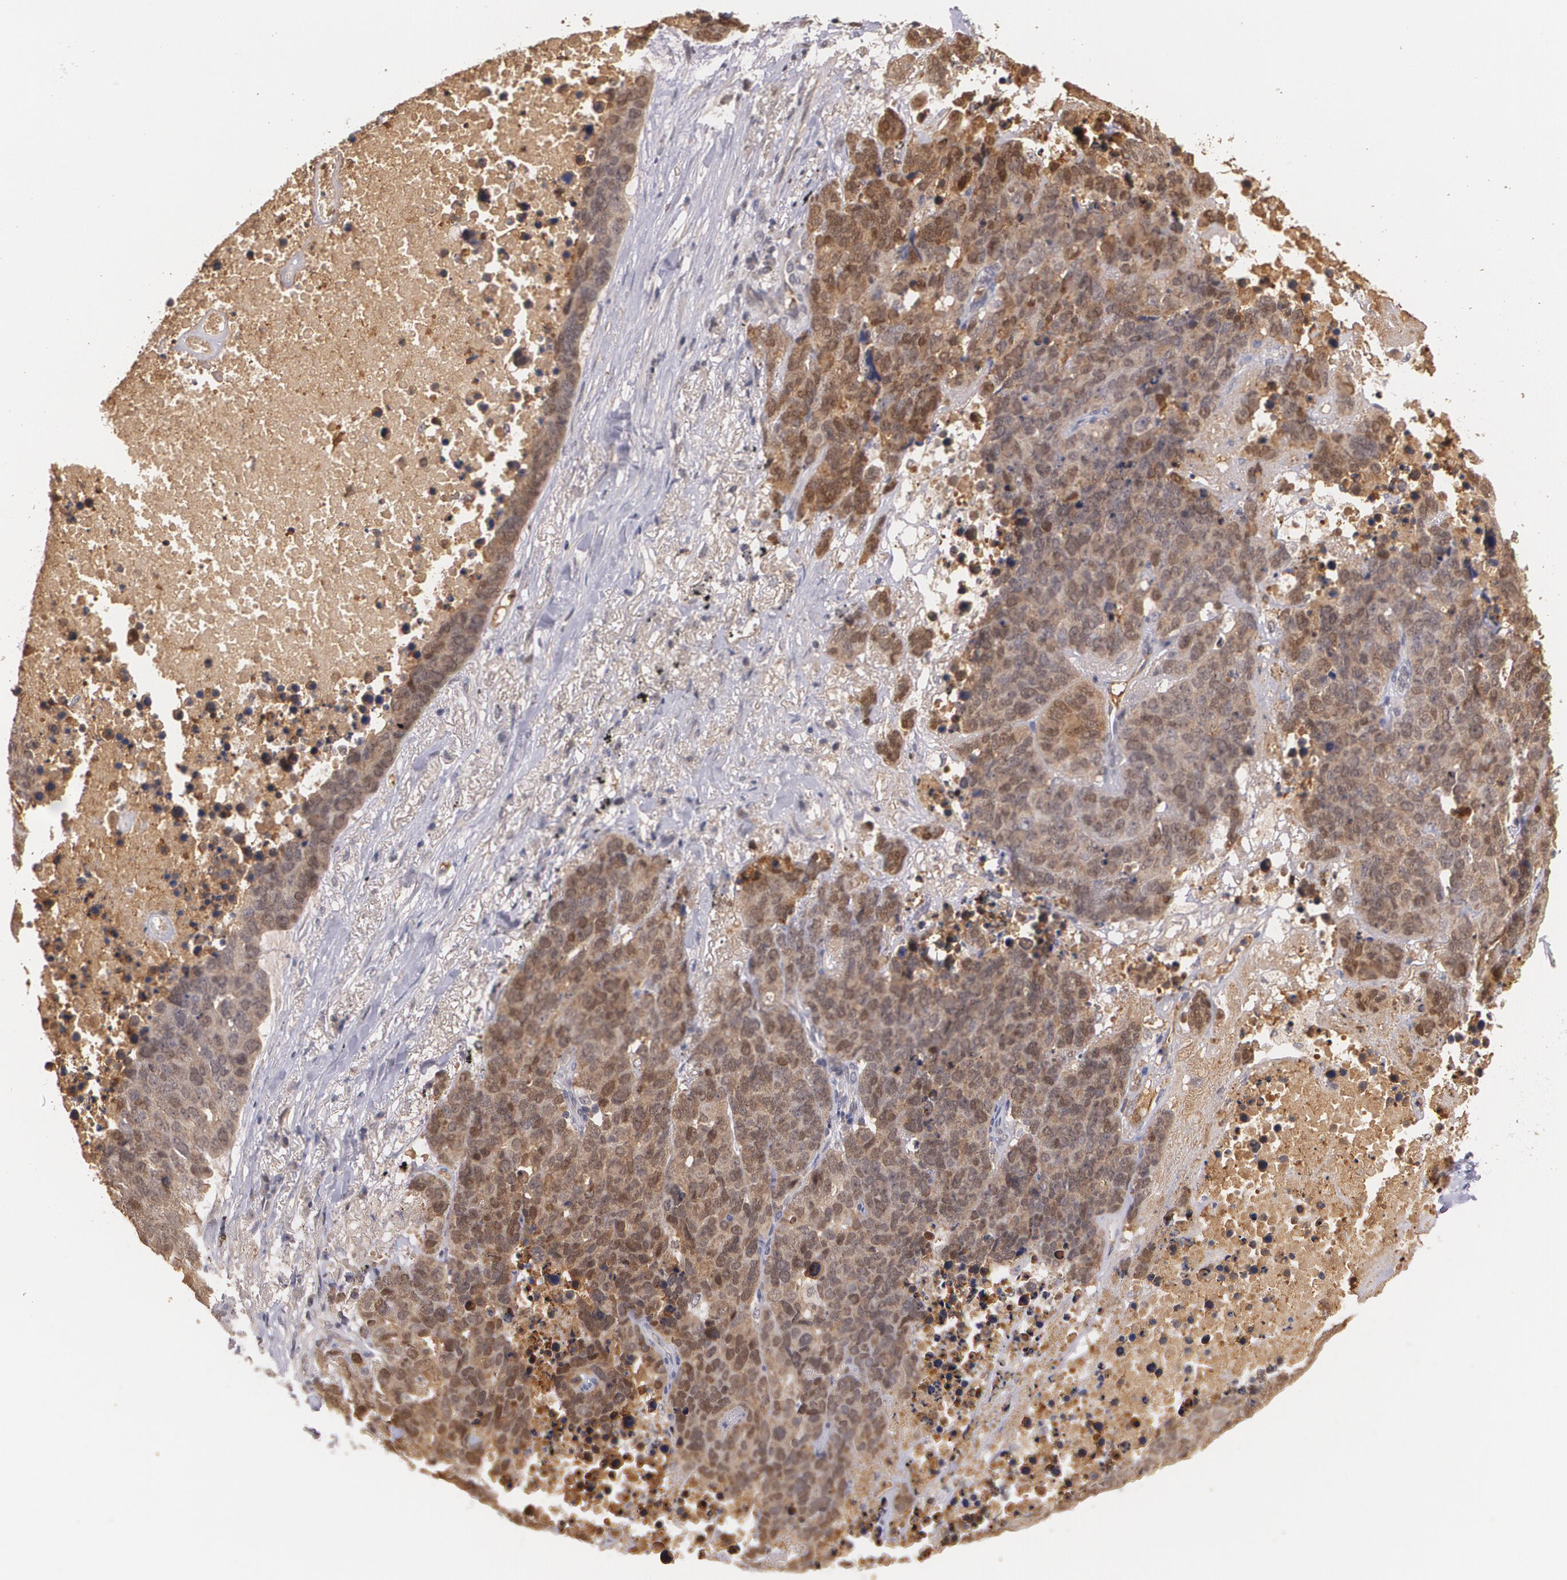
{"staining": {"intensity": "moderate", "quantity": ">75%", "location": "cytoplasmic/membranous"}, "tissue": "lung cancer", "cell_type": "Tumor cells", "image_type": "cancer", "snomed": [{"axis": "morphology", "description": "Carcinoid, malignant, NOS"}, {"axis": "topography", "description": "Lung"}], "caption": "A histopathology image of human lung cancer (carcinoid (malignant)) stained for a protein demonstrates moderate cytoplasmic/membranous brown staining in tumor cells.", "gene": "PTS", "patient": {"sex": "male", "age": 60}}